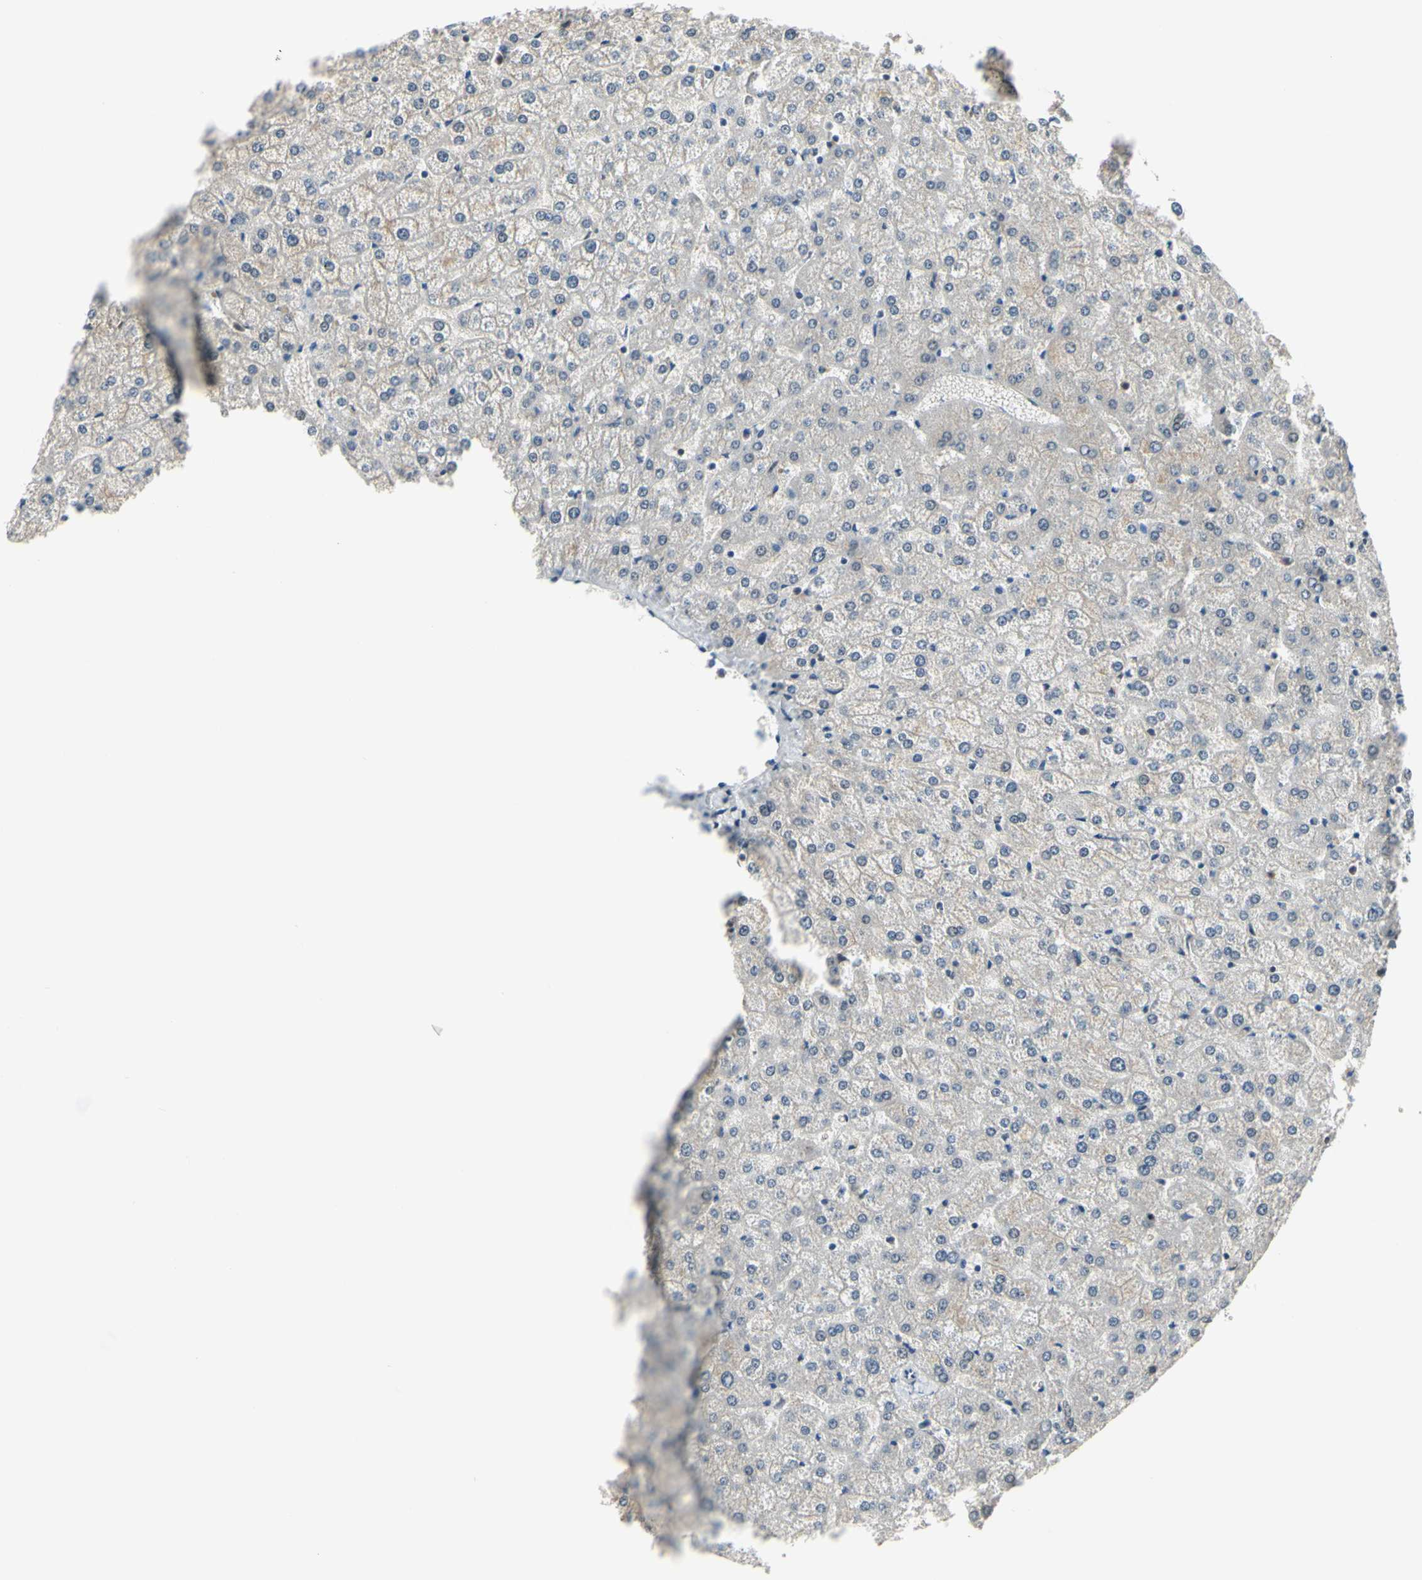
{"staining": {"intensity": "negative", "quantity": "none", "location": "none"}, "tissue": "liver", "cell_type": "Cholangiocytes", "image_type": "normal", "snomed": [{"axis": "morphology", "description": "Normal tissue, NOS"}, {"axis": "topography", "description": "Liver"}], "caption": "An immunohistochemistry micrograph of benign liver is shown. There is no staining in cholangiocytes of liver.", "gene": "HSPA4", "patient": {"sex": "female", "age": 32}}